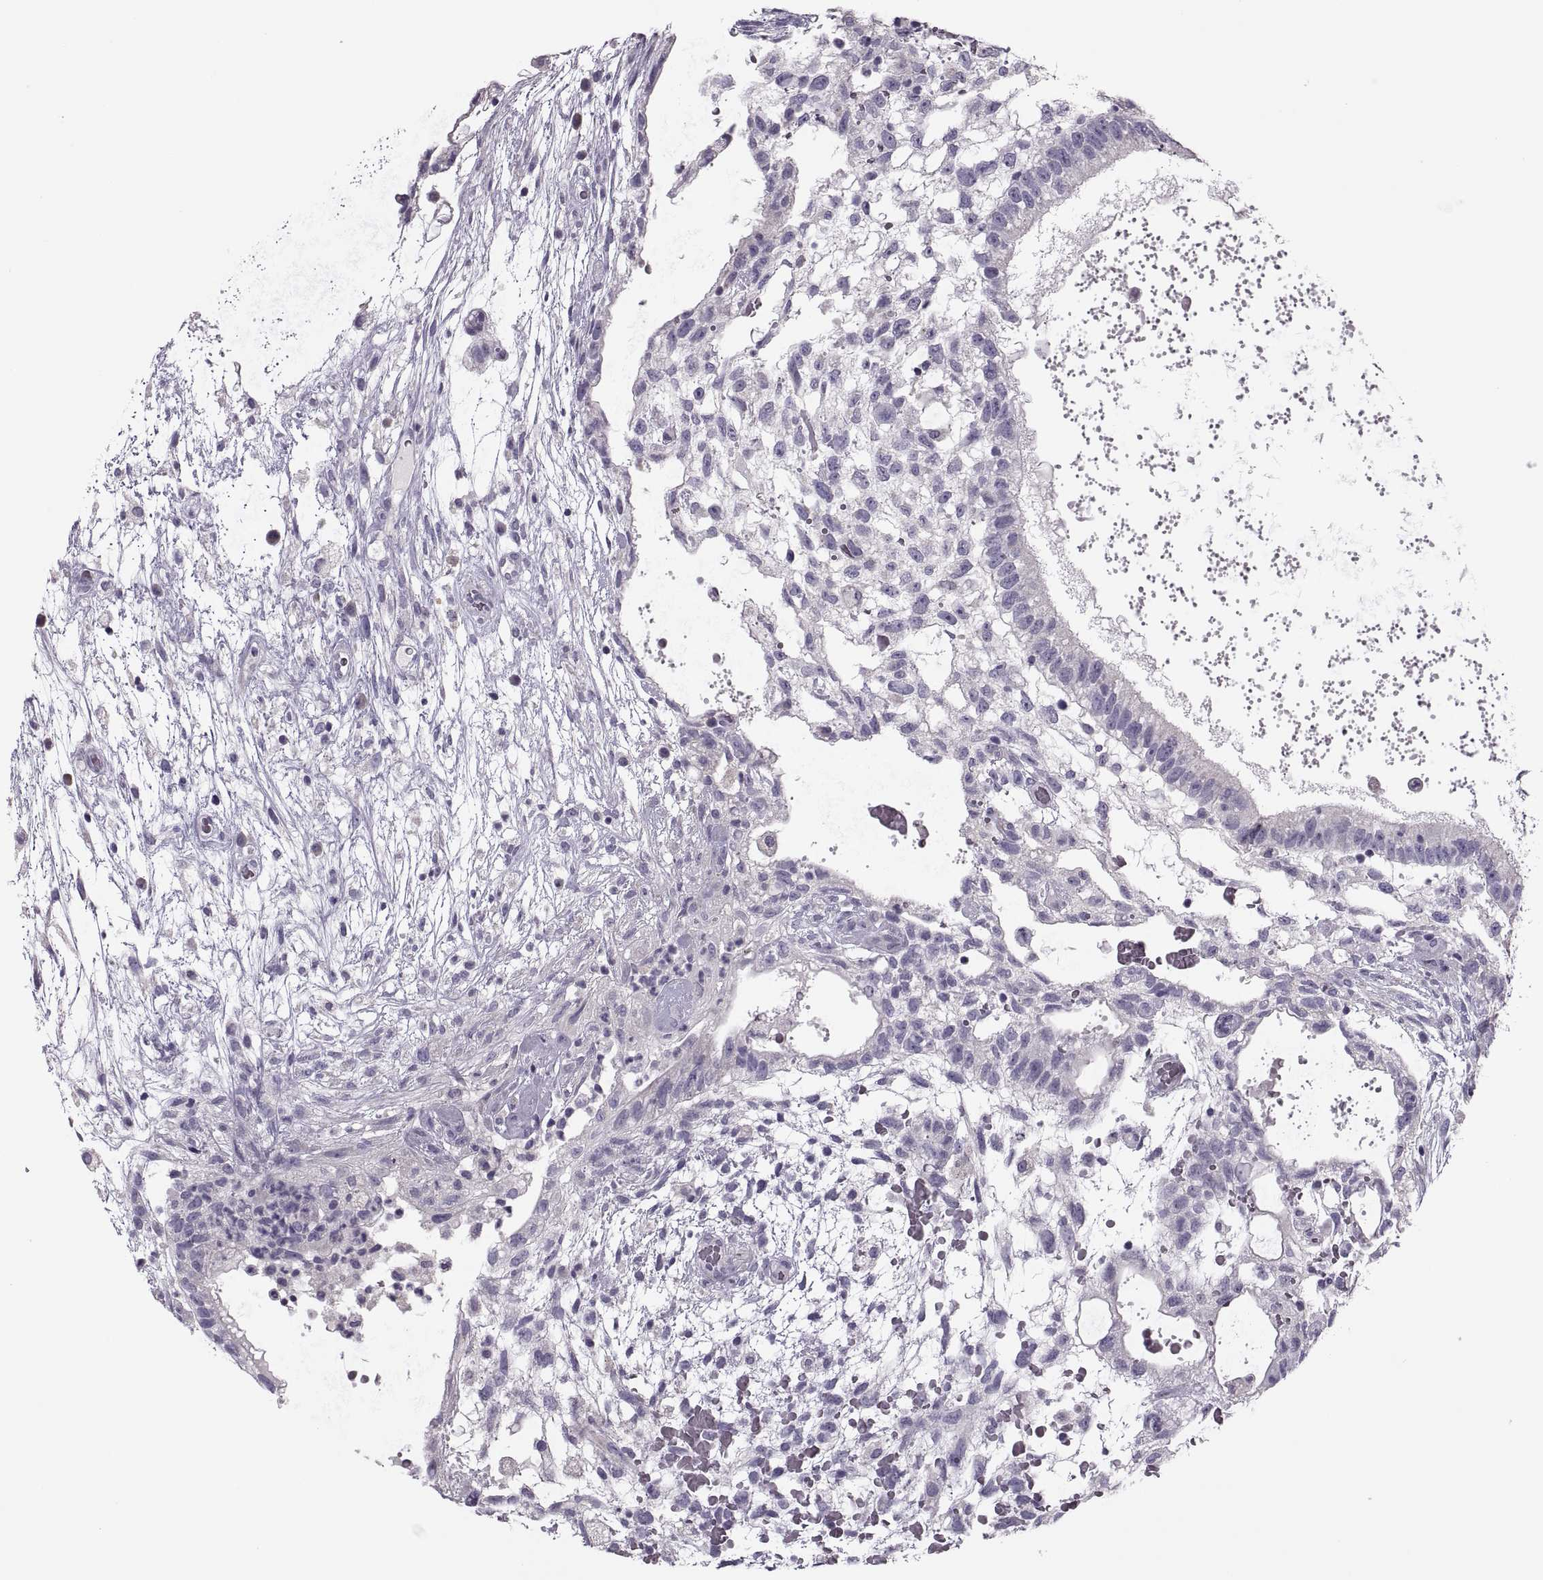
{"staining": {"intensity": "negative", "quantity": "none", "location": "none"}, "tissue": "testis cancer", "cell_type": "Tumor cells", "image_type": "cancer", "snomed": [{"axis": "morphology", "description": "Normal tissue, NOS"}, {"axis": "morphology", "description": "Carcinoma, Embryonal, NOS"}, {"axis": "topography", "description": "Testis"}], "caption": "High magnification brightfield microscopy of testis cancer (embryonal carcinoma) stained with DAB (3,3'-diaminobenzidine) (brown) and counterstained with hematoxylin (blue): tumor cells show no significant positivity.", "gene": "PRSS54", "patient": {"sex": "male", "age": 32}}